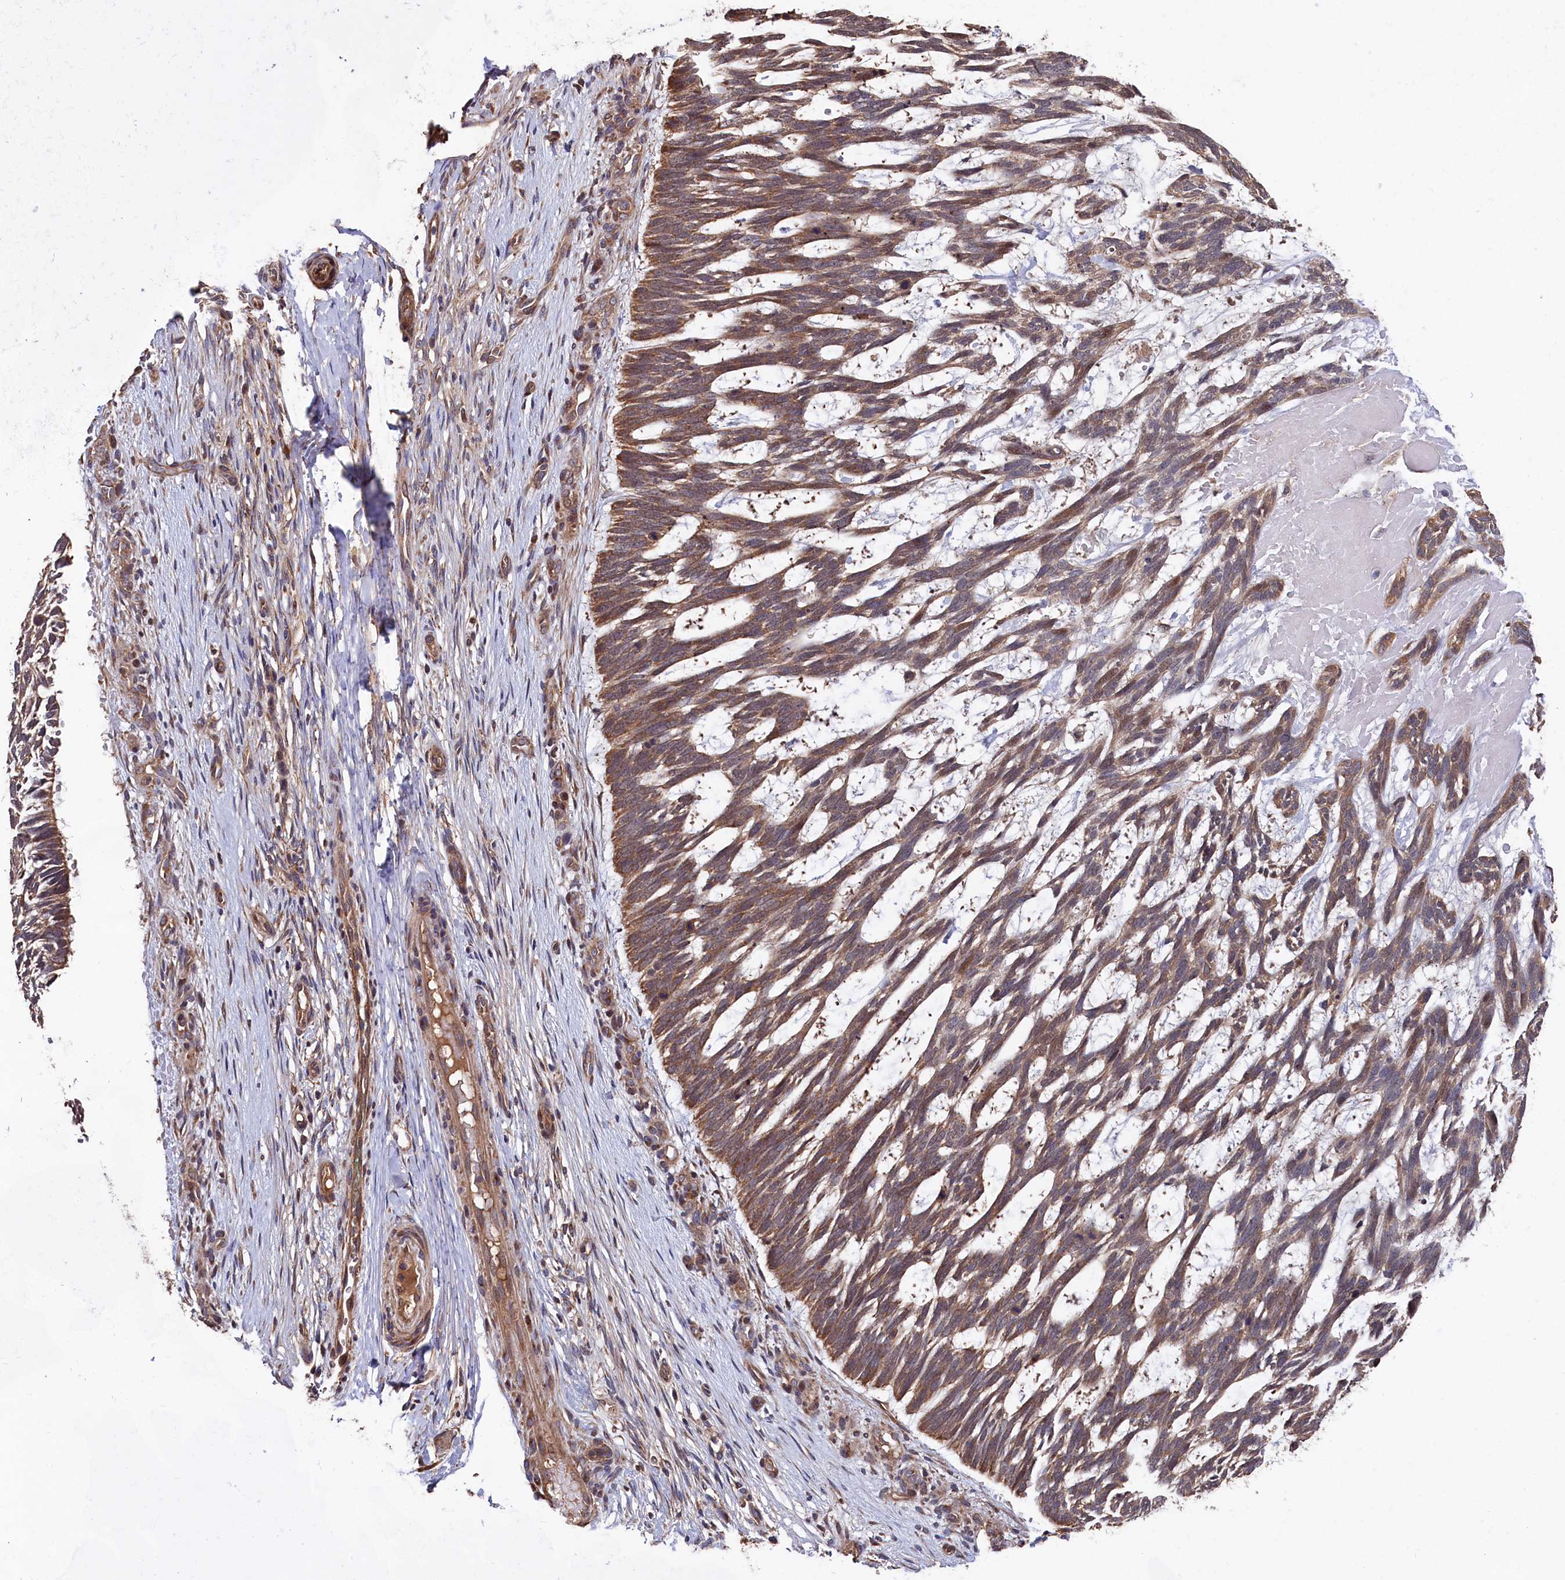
{"staining": {"intensity": "moderate", "quantity": ">75%", "location": "cytoplasmic/membranous"}, "tissue": "skin cancer", "cell_type": "Tumor cells", "image_type": "cancer", "snomed": [{"axis": "morphology", "description": "Basal cell carcinoma"}, {"axis": "topography", "description": "Skin"}], "caption": "A histopathology image of human basal cell carcinoma (skin) stained for a protein shows moderate cytoplasmic/membranous brown staining in tumor cells.", "gene": "SLC12A4", "patient": {"sex": "male", "age": 88}}